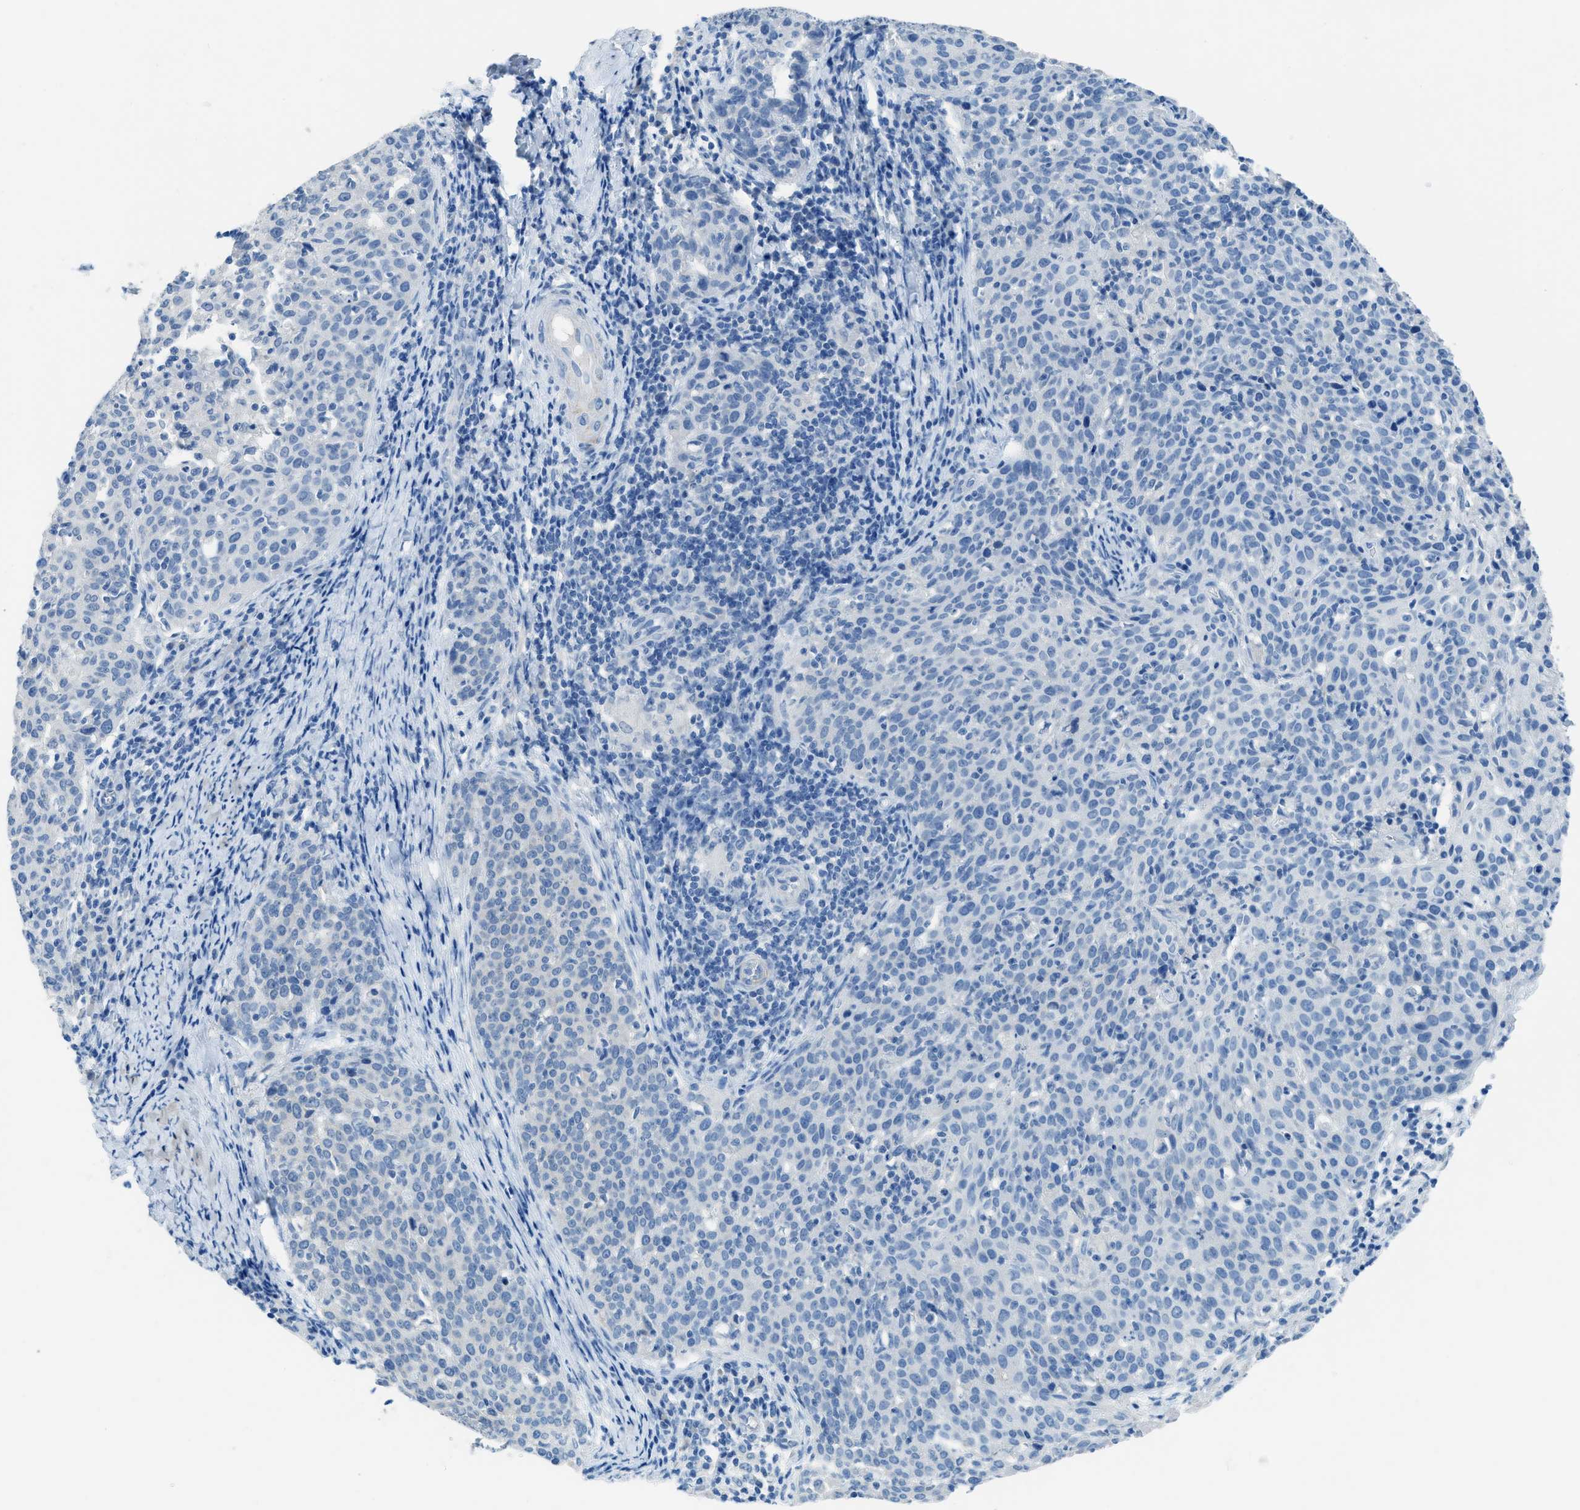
{"staining": {"intensity": "negative", "quantity": "none", "location": "none"}, "tissue": "cervical cancer", "cell_type": "Tumor cells", "image_type": "cancer", "snomed": [{"axis": "morphology", "description": "Squamous cell carcinoma, NOS"}, {"axis": "topography", "description": "Cervix"}], "caption": "Tumor cells show no significant protein positivity in squamous cell carcinoma (cervical).", "gene": "ACAN", "patient": {"sex": "female", "age": 38}}